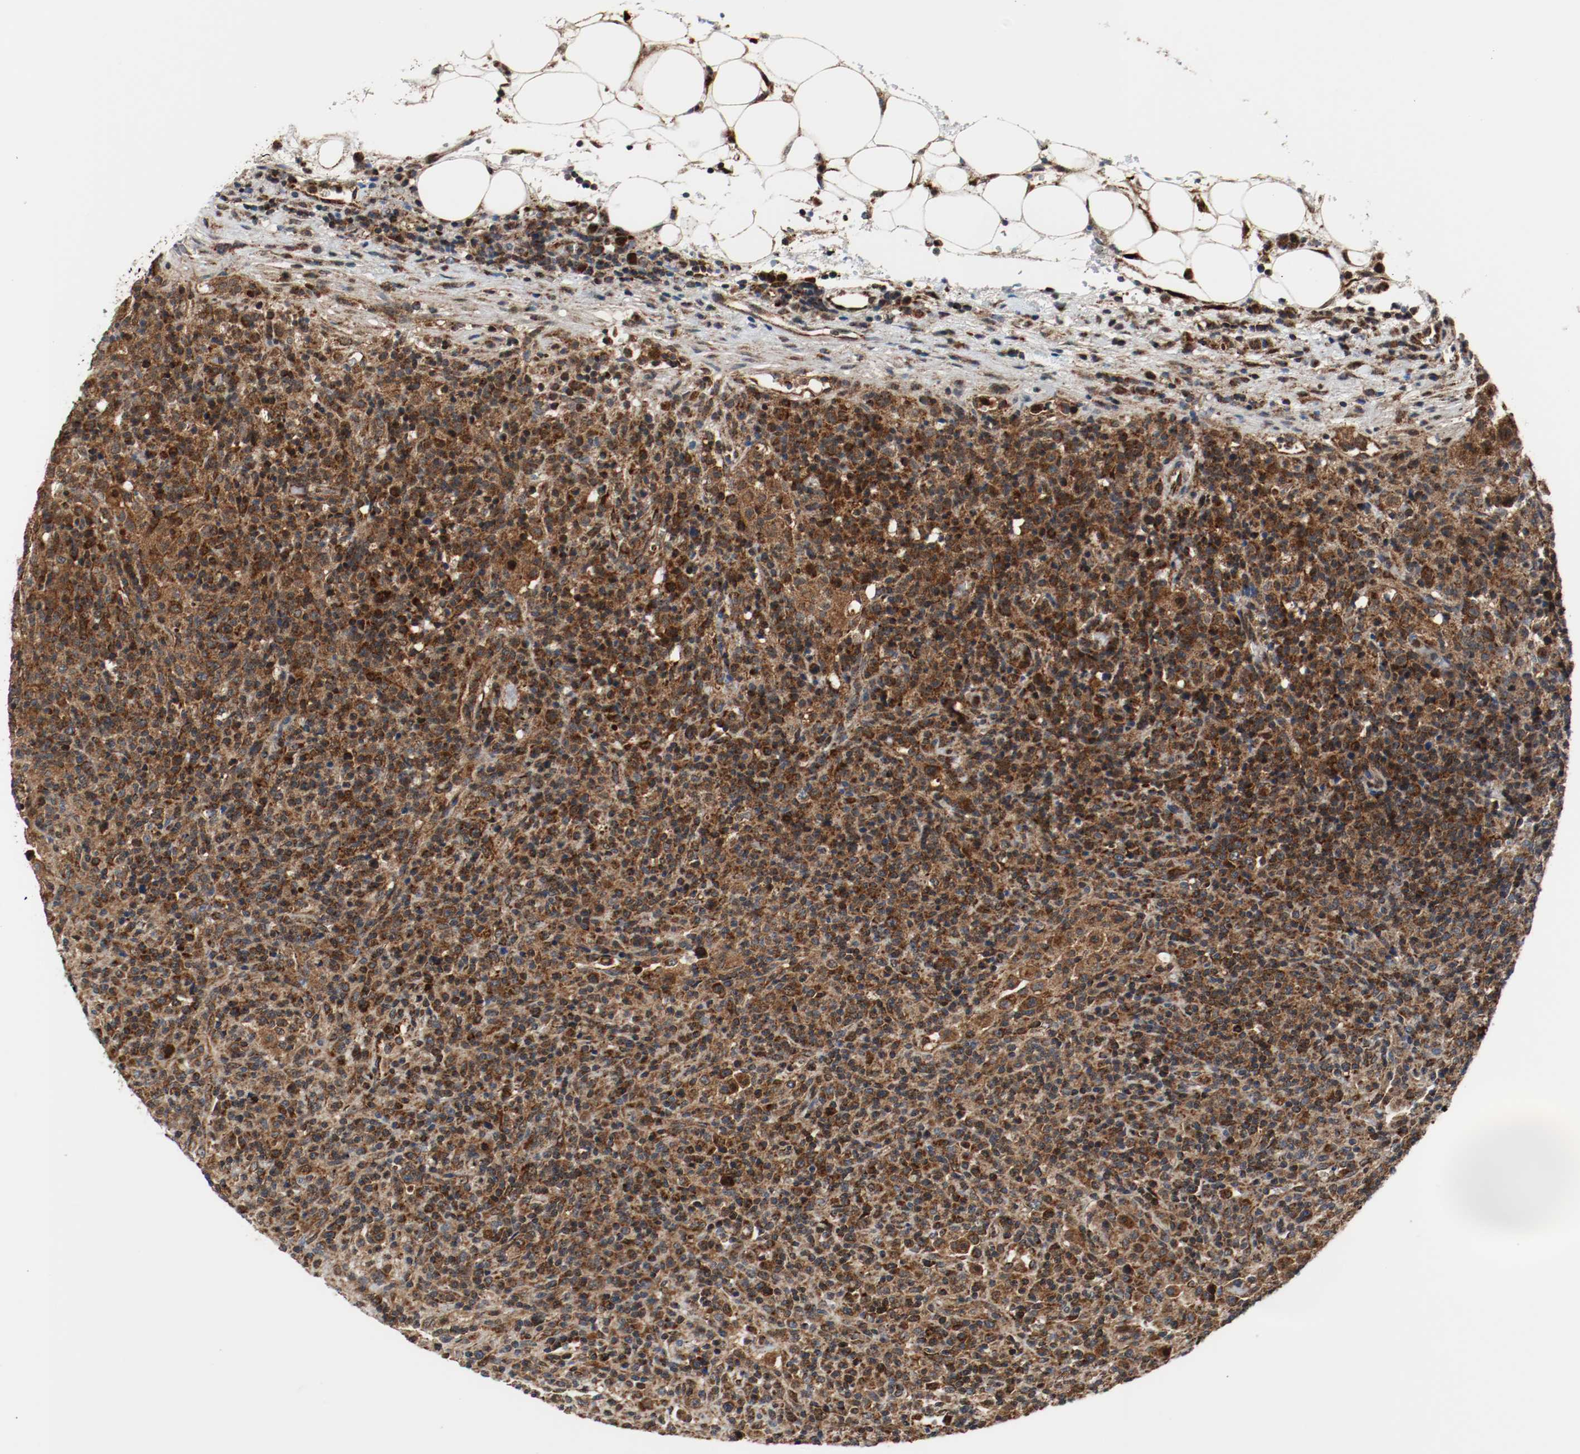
{"staining": {"intensity": "strong", "quantity": ">75%", "location": "cytoplasmic/membranous"}, "tissue": "lymphoma", "cell_type": "Tumor cells", "image_type": "cancer", "snomed": [{"axis": "morphology", "description": "Hodgkin's disease, NOS"}, {"axis": "topography", "description": "Lymph node"}], "caption": "Immunohistochemistry histopathology image of neoplastic tissue: Hodgkin's disease stained using IHC displays high levels of strong protein expression localized specifically in the cytoplasmic/membranous of tumor cells, appearing as a cytoplasmic/membranous brown color.", "gene": "TXNRD1", "patient": {"sex": "male", "age": 65}}